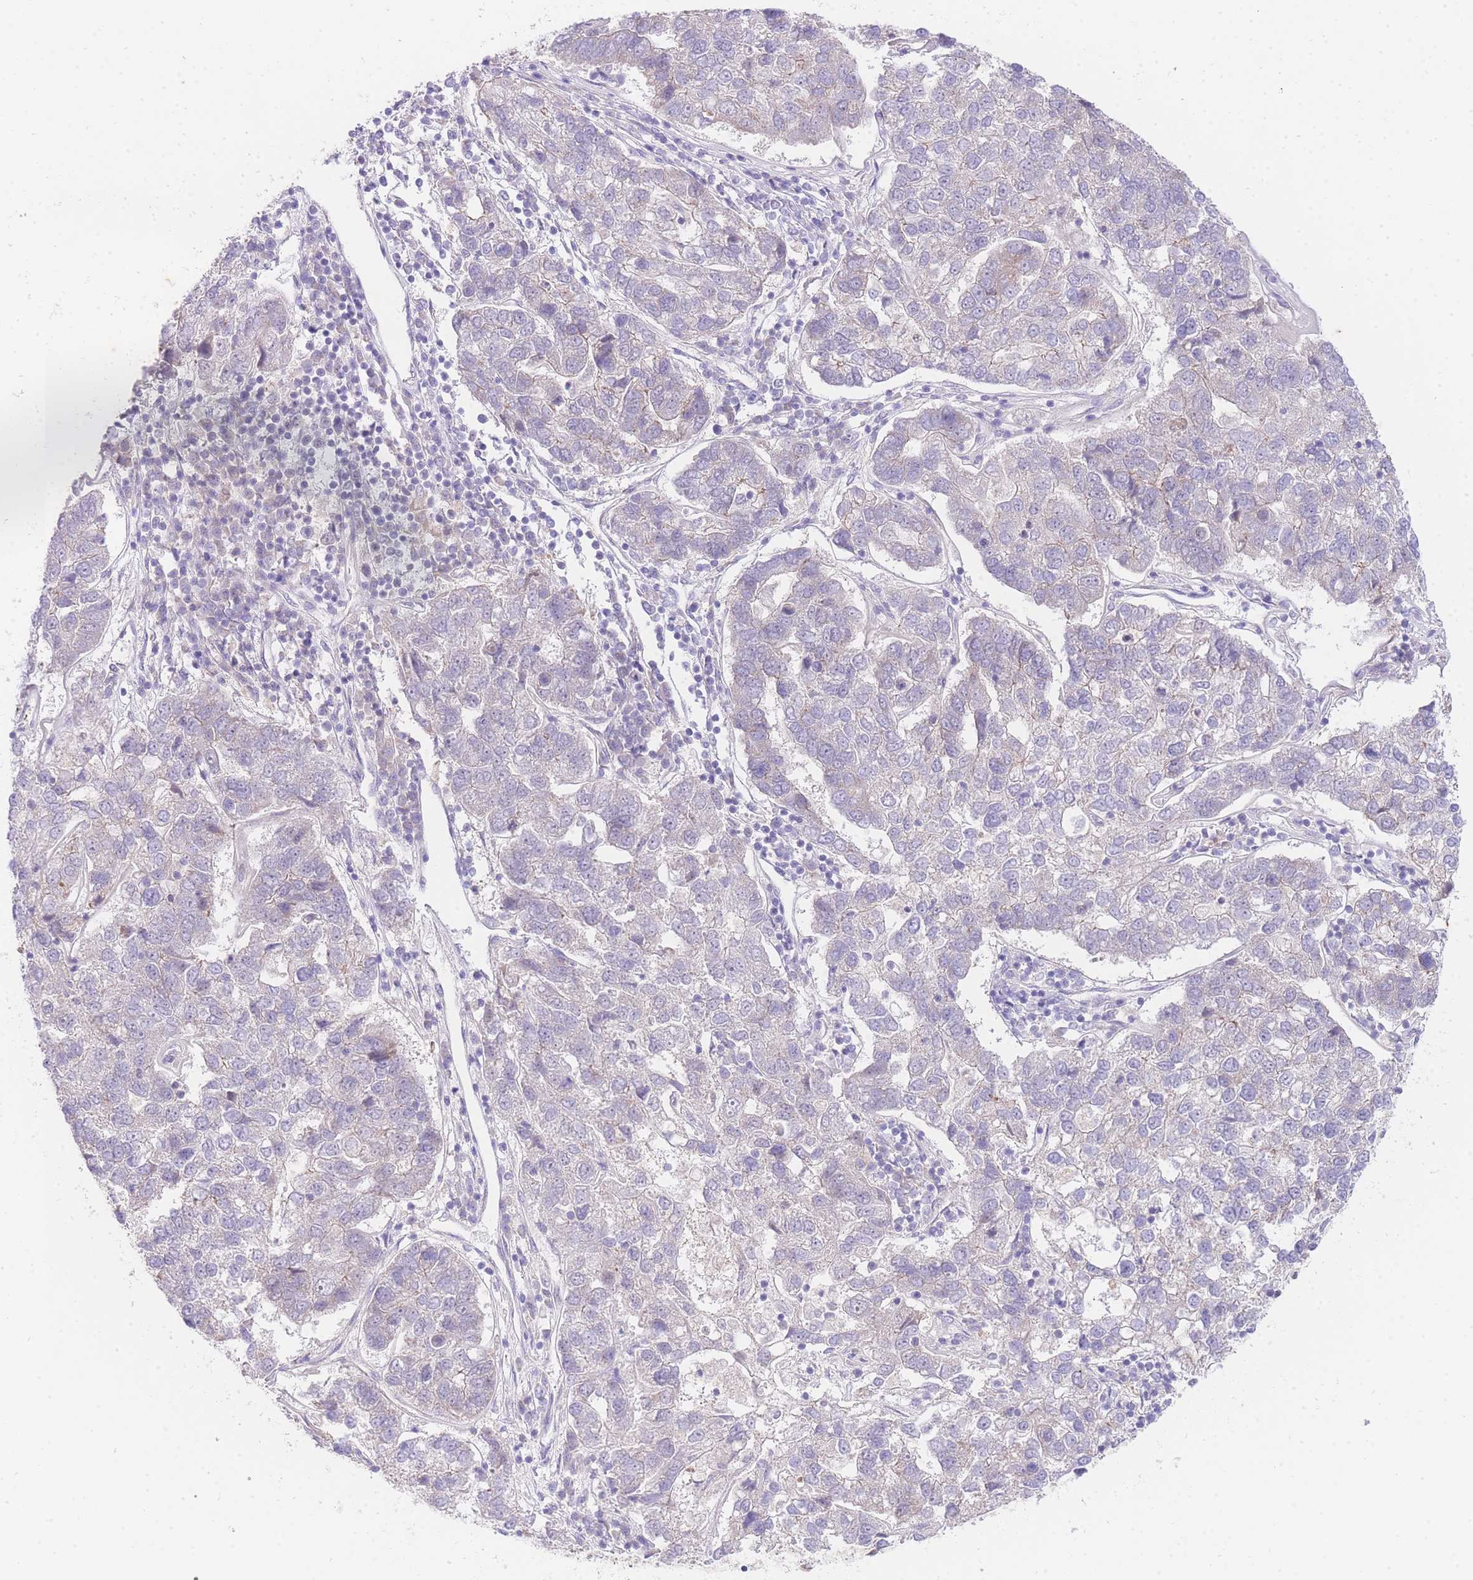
{"staining": {"intensity": "negative", "quantity": "none", "location": "none"}, "tissue": "pancreatic cancer", "cell_type": "Tumor cells", "image_type": "cancer", "snomed": [{"axis": "morphology", "description": "Adenocarcinoma, NOS"}, {"axis": "topography", "description": "Pancreas"}], "caption": "Immunohistochemical staining of pancreatic adenocarcinoma exhibits no significant staining in tumor cells.", "gene": "UBXN7", "patient": {"sex": "female", "age": 61}}